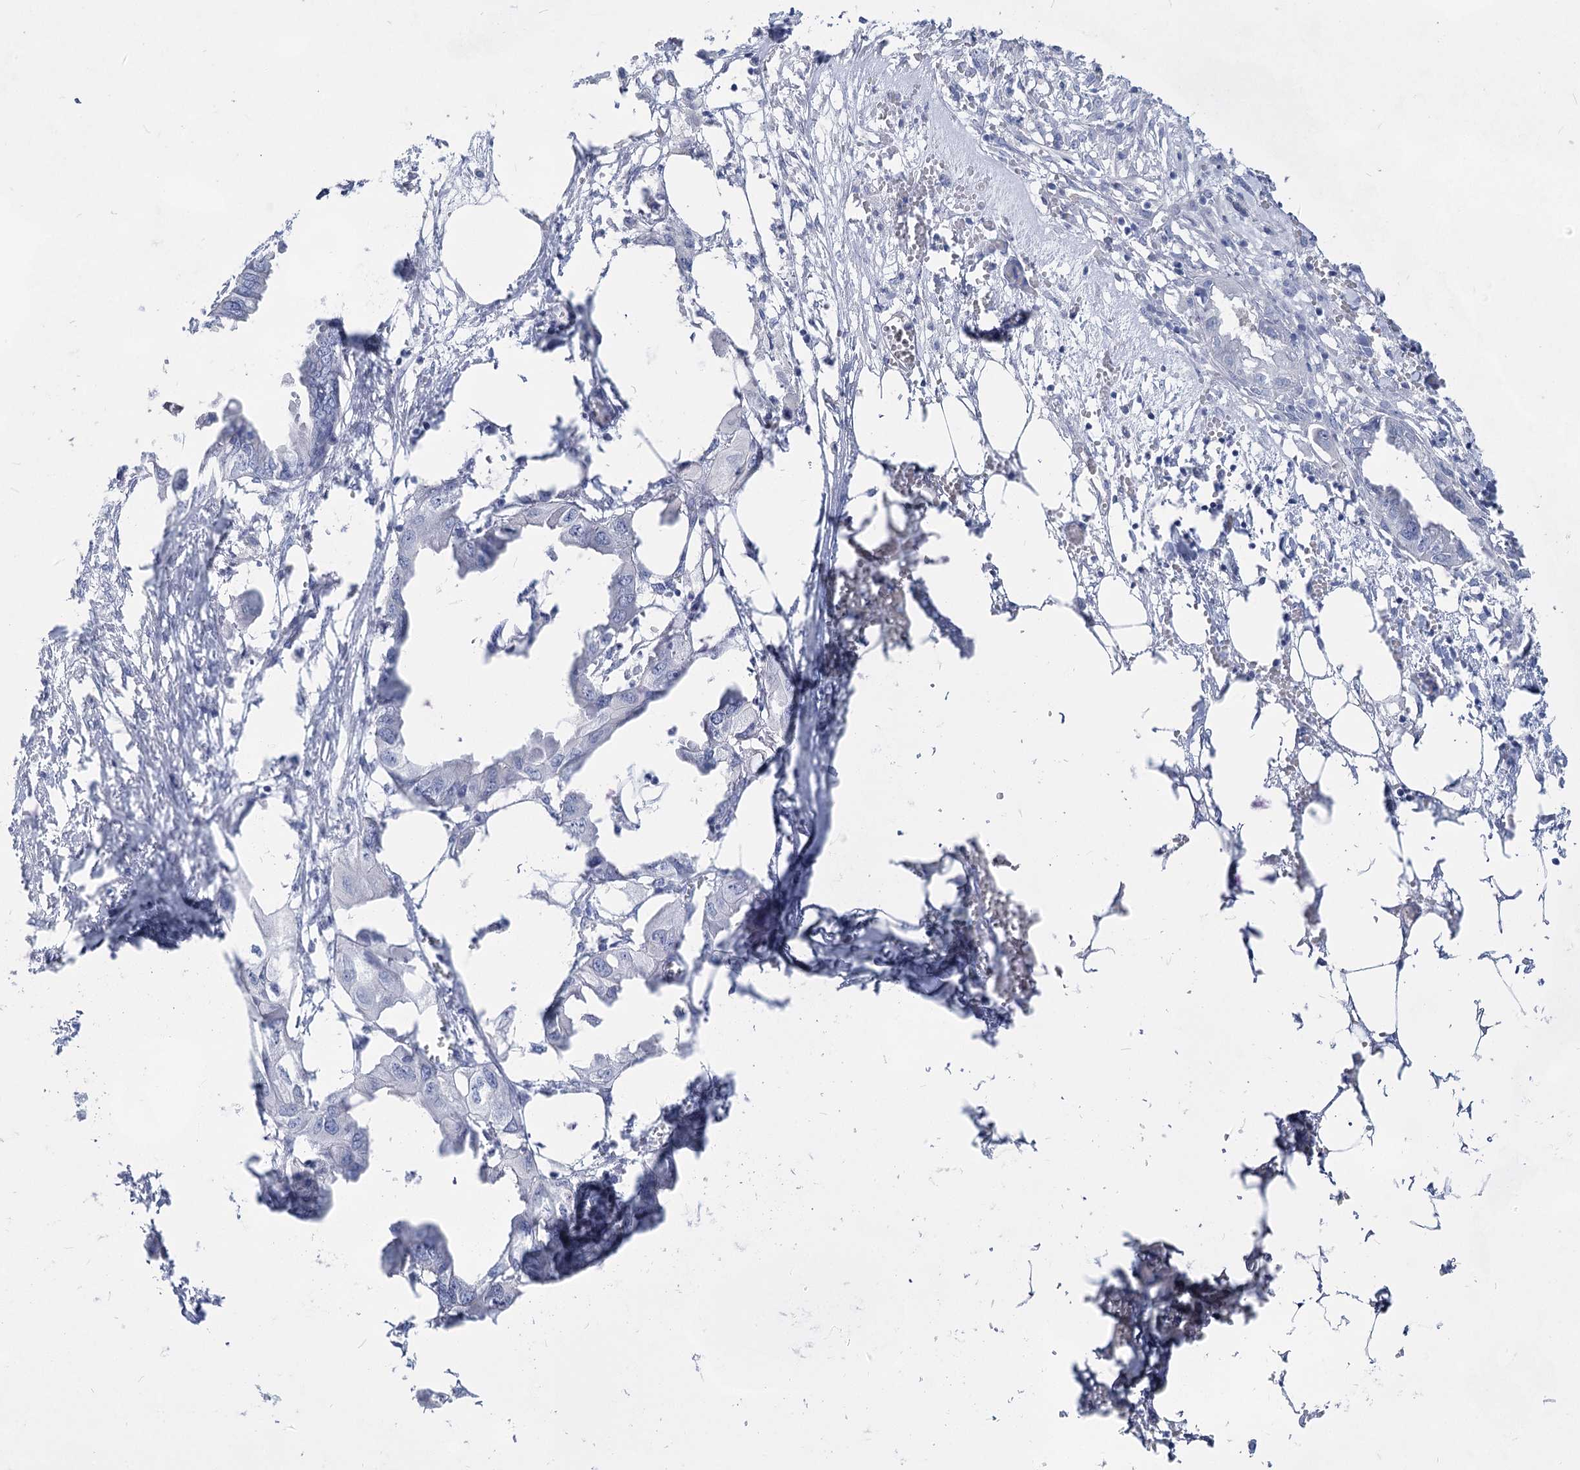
{"staining": {"intensity": "negative", "quantity": "none", "location": "none"}, "tissue": "endometrial cancer", "cell_type": "Tumor cells", "image_type": "cancer", "snomed": [{"axis": "morphology", "description": "Adenocarcinoma, NOS"}, {"axis": "morphology", "description": "Adenocarcinoma, metastatic, NOS"}, {"axis": "topography", "description": "Adipose tissue"}, {"axis": "topography", "description": "Endometrium"}], "caption": "Immunohistochemistry of human adenocarcinoma (endometrial) displays no expression in tumor cells.", "gene": "ACRV1", "patient": {"sex": "female", "age": 67}}